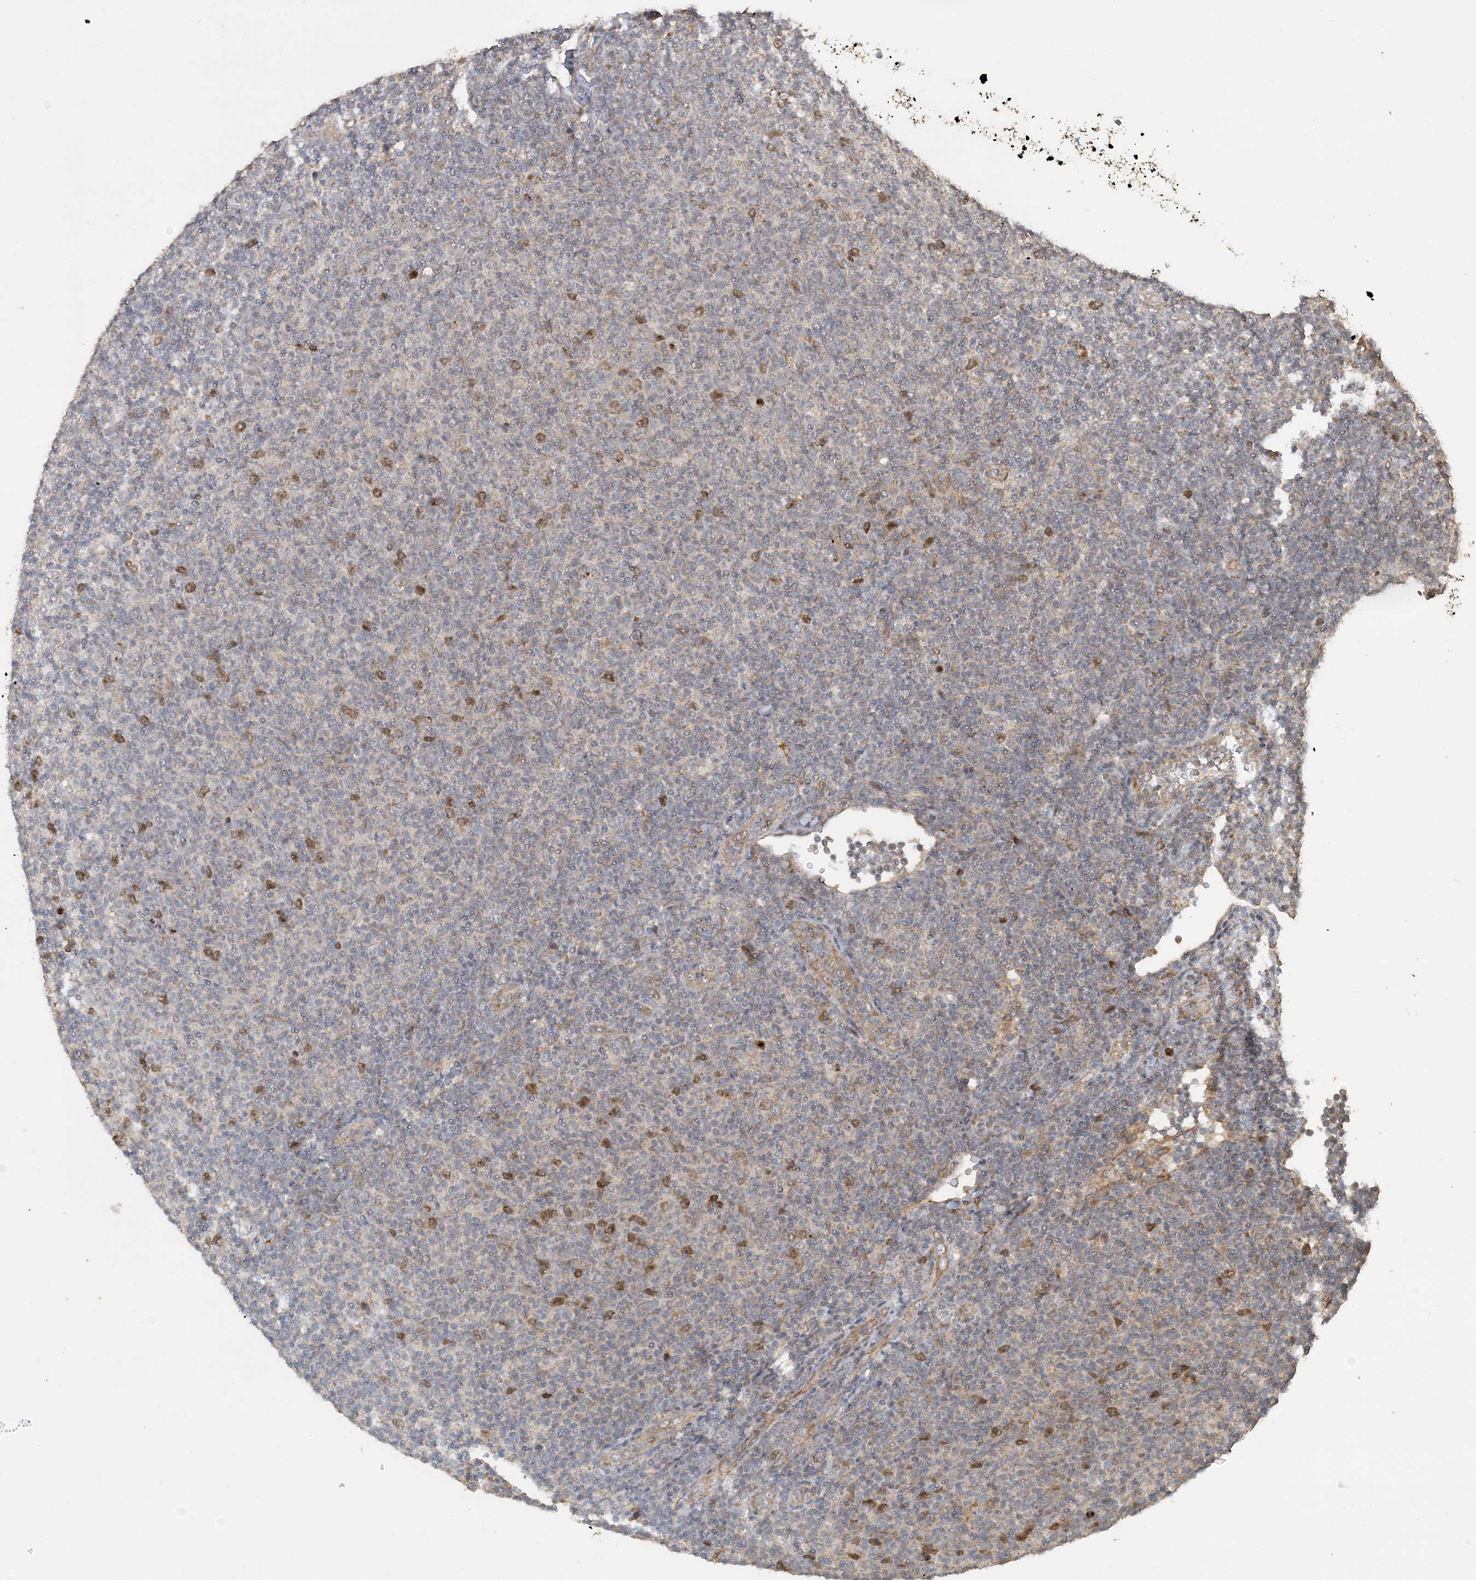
{"staining": {"intensity": "moderate", "quantity": "<25%", "location": "cytoplasmic/membranous,nuclear"}, "tissue": "lymphoma", "cell_type": "Tumor cells", "image_type": "cancer", "snomed": [{"axis": "morphology", "description": "Malignant lymphoma, non-Hodgkin's type, Low grade"}, {"axis": "topography", "description": "Lymph node"}], "caption": "IHC micrograph of human lymphoma stained for a protein (brown), which displays low levels of moderate cytoplasmic/membranous and nuclear expression in about <25% of tumor cells.", "gene": "TRAIP", "patient": {"sex": "male", "age": 66}}